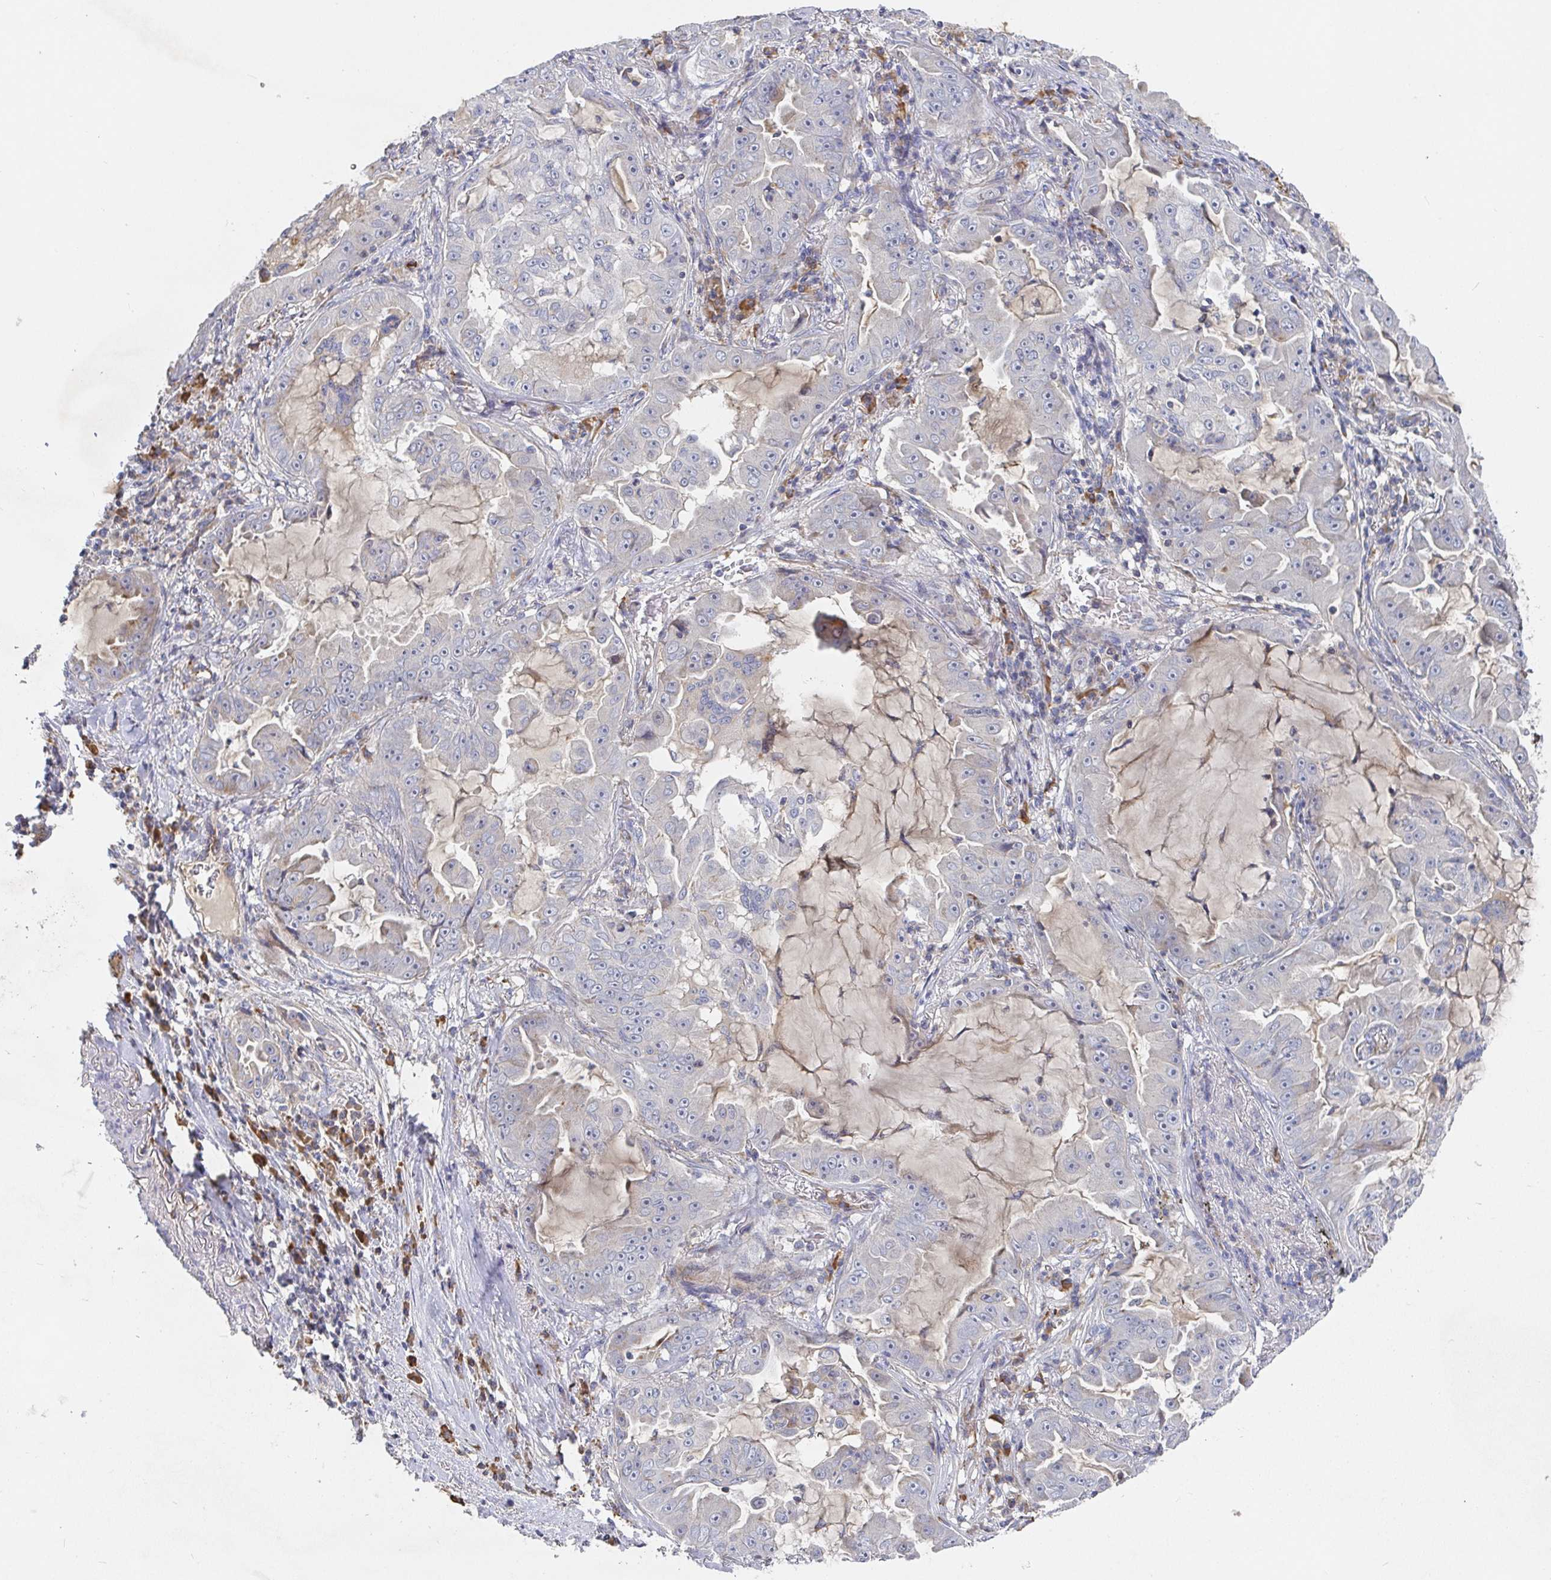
{"staining": {"intensity": "negative", "quantity": "none", "location": "none"}, "tissue": "lung cancer", "cell_type": "Tumor cells", "image_type": "cancer", "snomed": [{"axis": "morphology", "description": "Adenocarcinoma, NOS"}, {"axis": "topography", "description": "Lung"}], "caption": "Micrograph shows no protein expression in tumor cells of lung cancer tissue.", "gene": "IRAK2", "patient": {"sex": "female", "age": 52}}